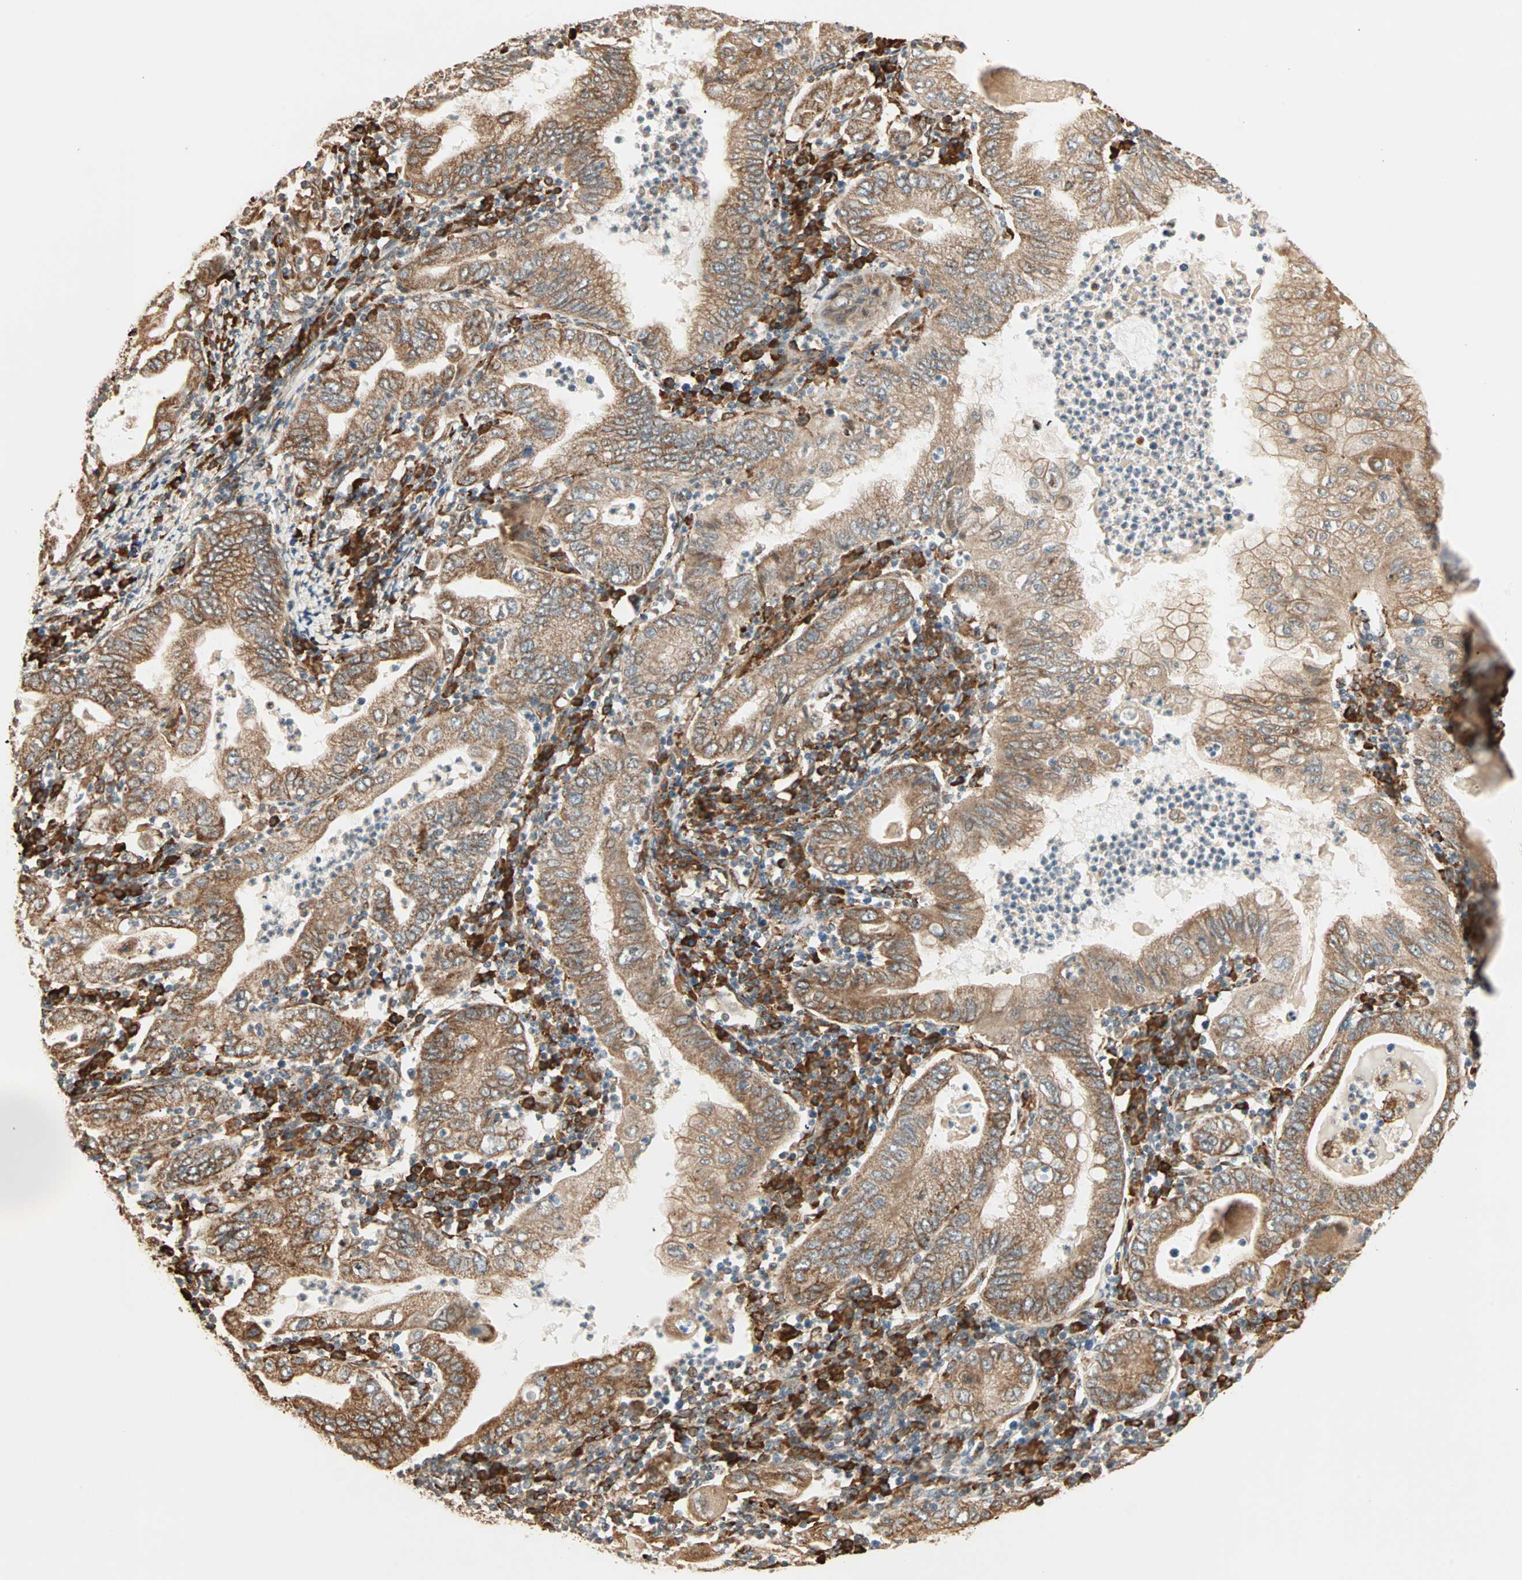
{"staining": {"intensity": "moderate", "quantity": ">75%", "location": "cytoplasmic/membranous"}, "tissue": "stomach cancer", "cell_type": "Tumor cells", "image_type": "cancer", "snomed": [{"axis": "morphology", "description": "Normal tissue, NOS"}, {"axis": "morphology", "description": "Adenocarcinoma, NOS"}, {"axis": "topography", "description": "Esophagus"}, {"axis": "topography", "description": "Stomach, upper"}, {"axis": "topography", "description": "Peripheral nerve tissue"}], "caption": "Immunohistochemistry (DAB) staining of stomach cancer (adenocarcinoma) exhibits moderate cytoplasmic/membranous protein expression in about >75% of tumor cells. The protein of interest is stained brown, and the nuclei are stained in blue (DAB IHC with brightfield microscopy, high magnification).", "gene": "P4HA1", "patient": {"sex": "male", "age": 62}}